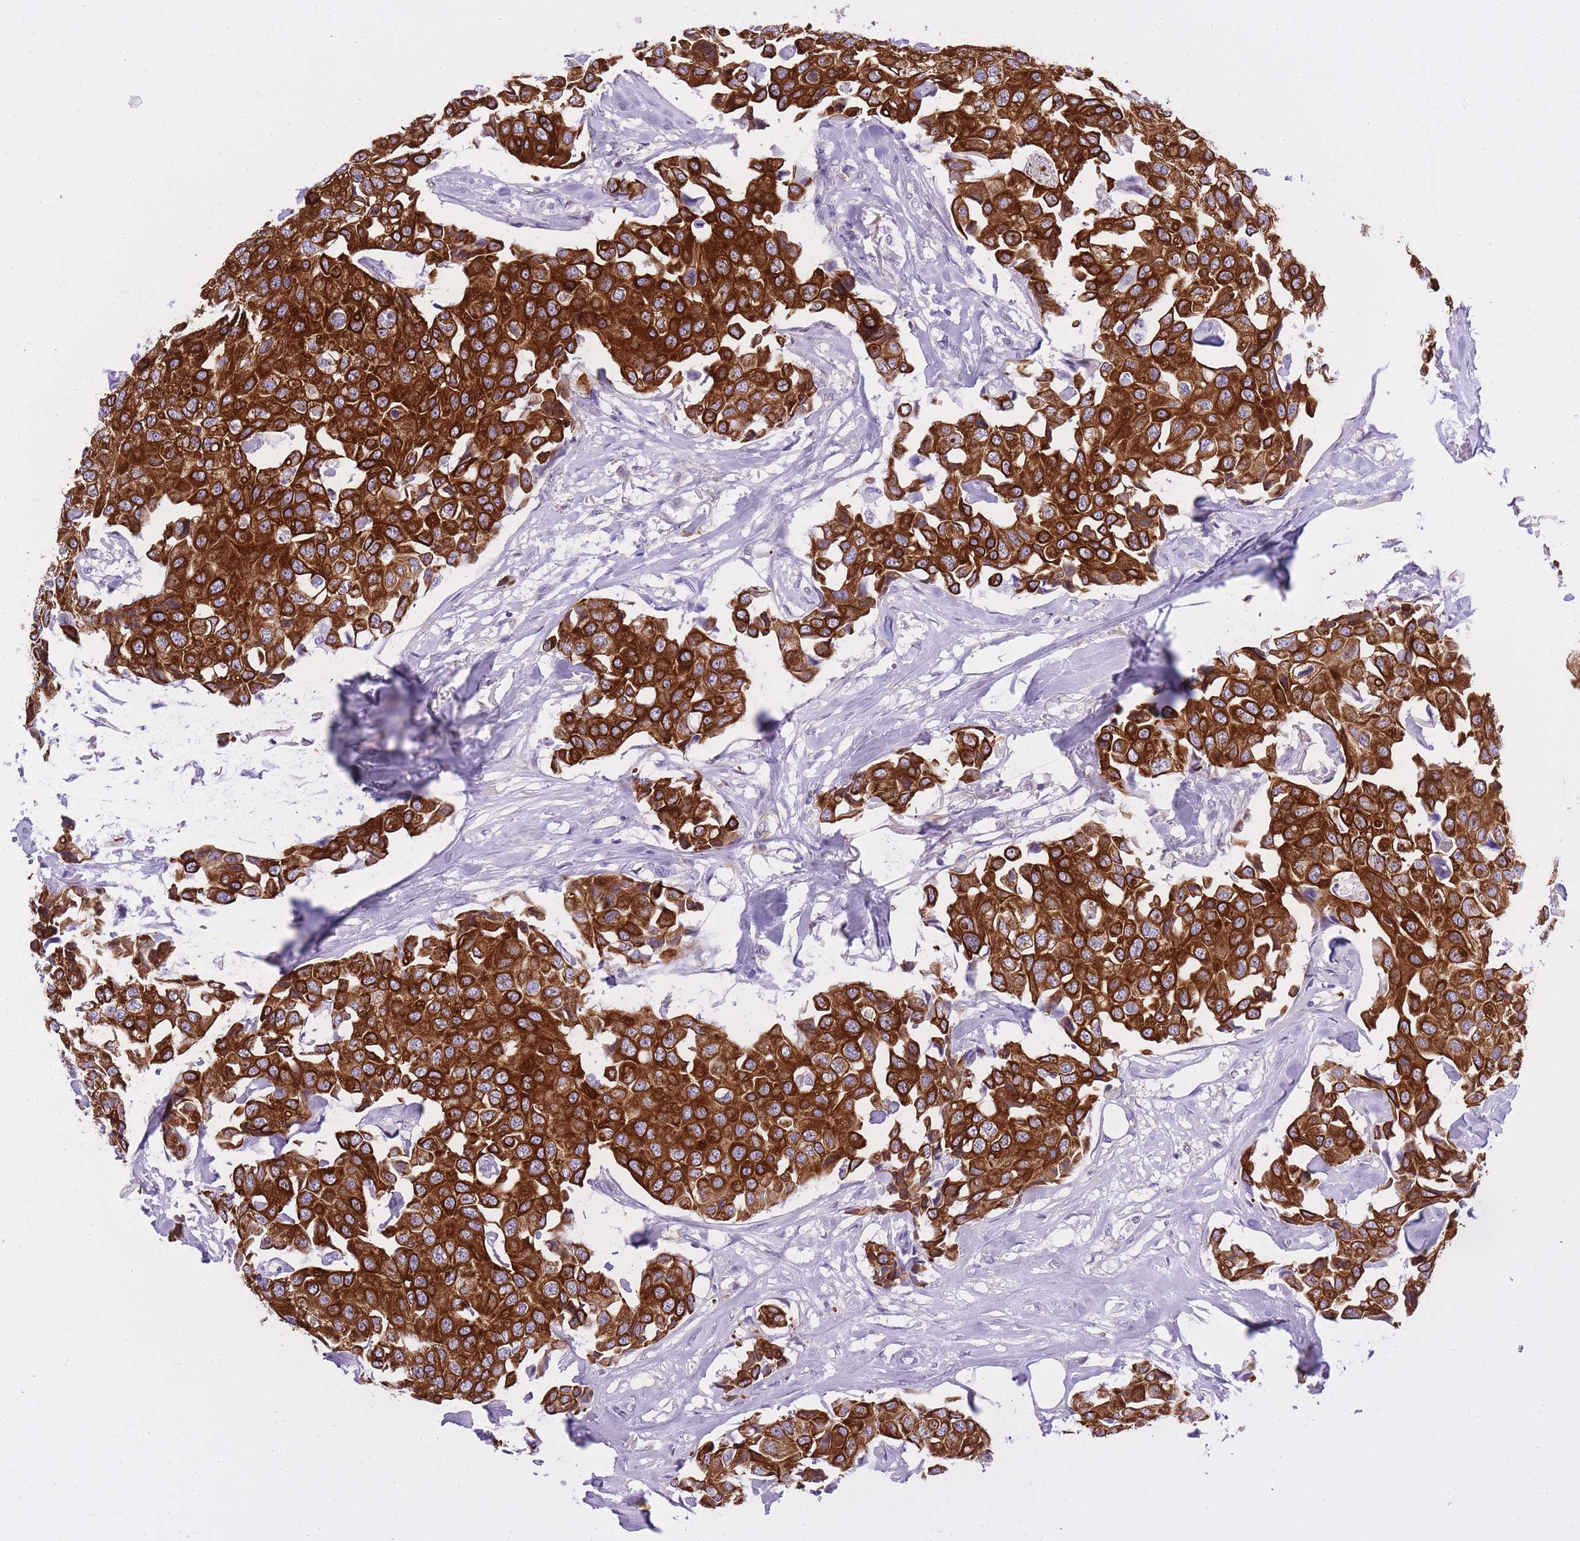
{"staining": {"intensity": "strong", "quantity": ">75%", "location": "cytoplasmic/membranous"}, "tissue": "breast cancer", "cell_type": "Tumor cells", "image_type": "cancer", "snomed": [{"axis": "morphology", "description": "Duct carcinoma"}, {"axis": "topography", "description": "Breast"}], "caption": "Brown immunohistochemical staining in breast intraductal carcinoma reveals strong cytoplasmic/membranous staining in about >75% of tumor cells.", "gene": "RADX", "patient": {"sex": "female", "age": 80}}